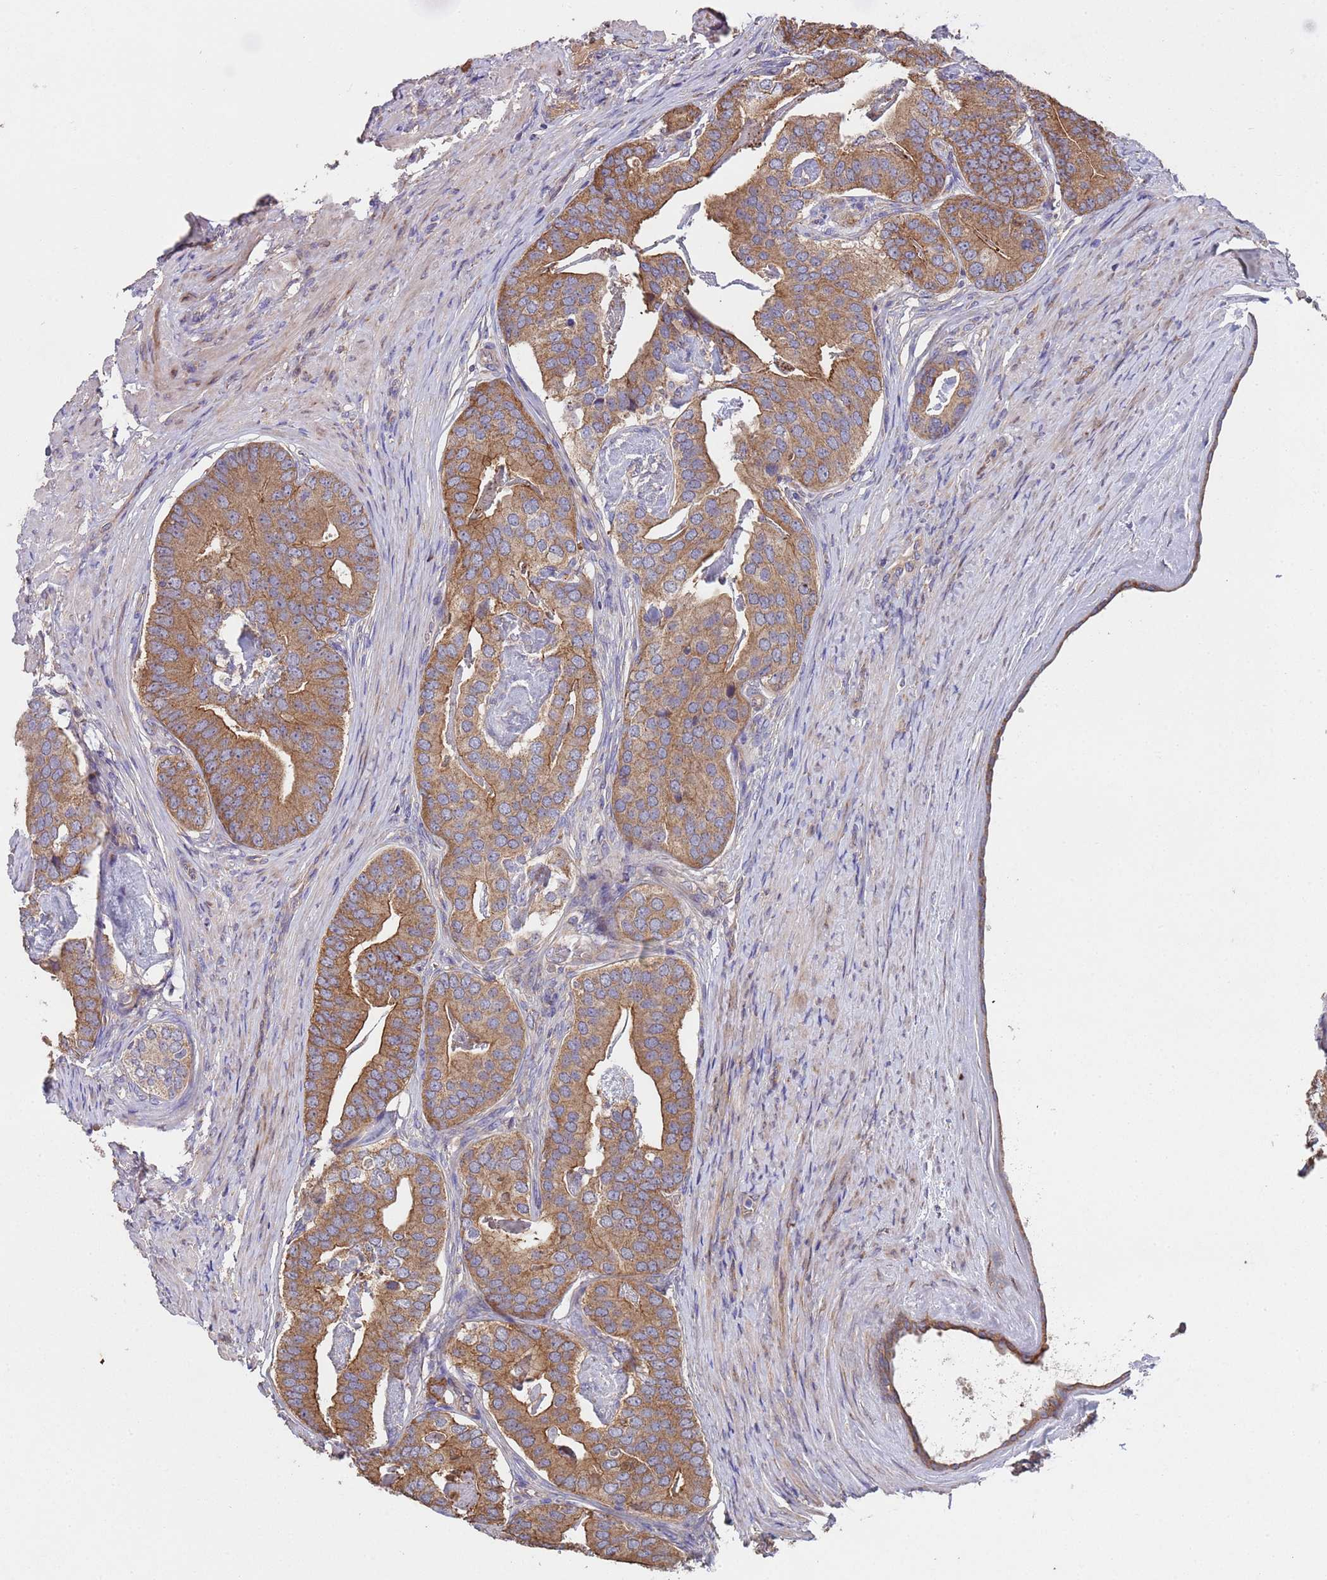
{"staining": {"intensity": "moderate", "quantity": ">75%", "location": "cytoplasmic/membranous"}, "tissue": "prostate cancer", "cell_type": "Tumor cells", "image_type": "cancer", "snomed": [{"axis": "morphology", "description": "Adenocarcinoma, Low grade"}, {"axis": "topography", "description": "Prostate"}], "caption": "A medium amount of moderate cytoplasmic/membranous staining is present in about >75% of tumor cells in prostate low-grade adenocarcinoma tissue.", "gene": "EEF1AKMT1", "patient": {"sex": "male", "age": 71}}